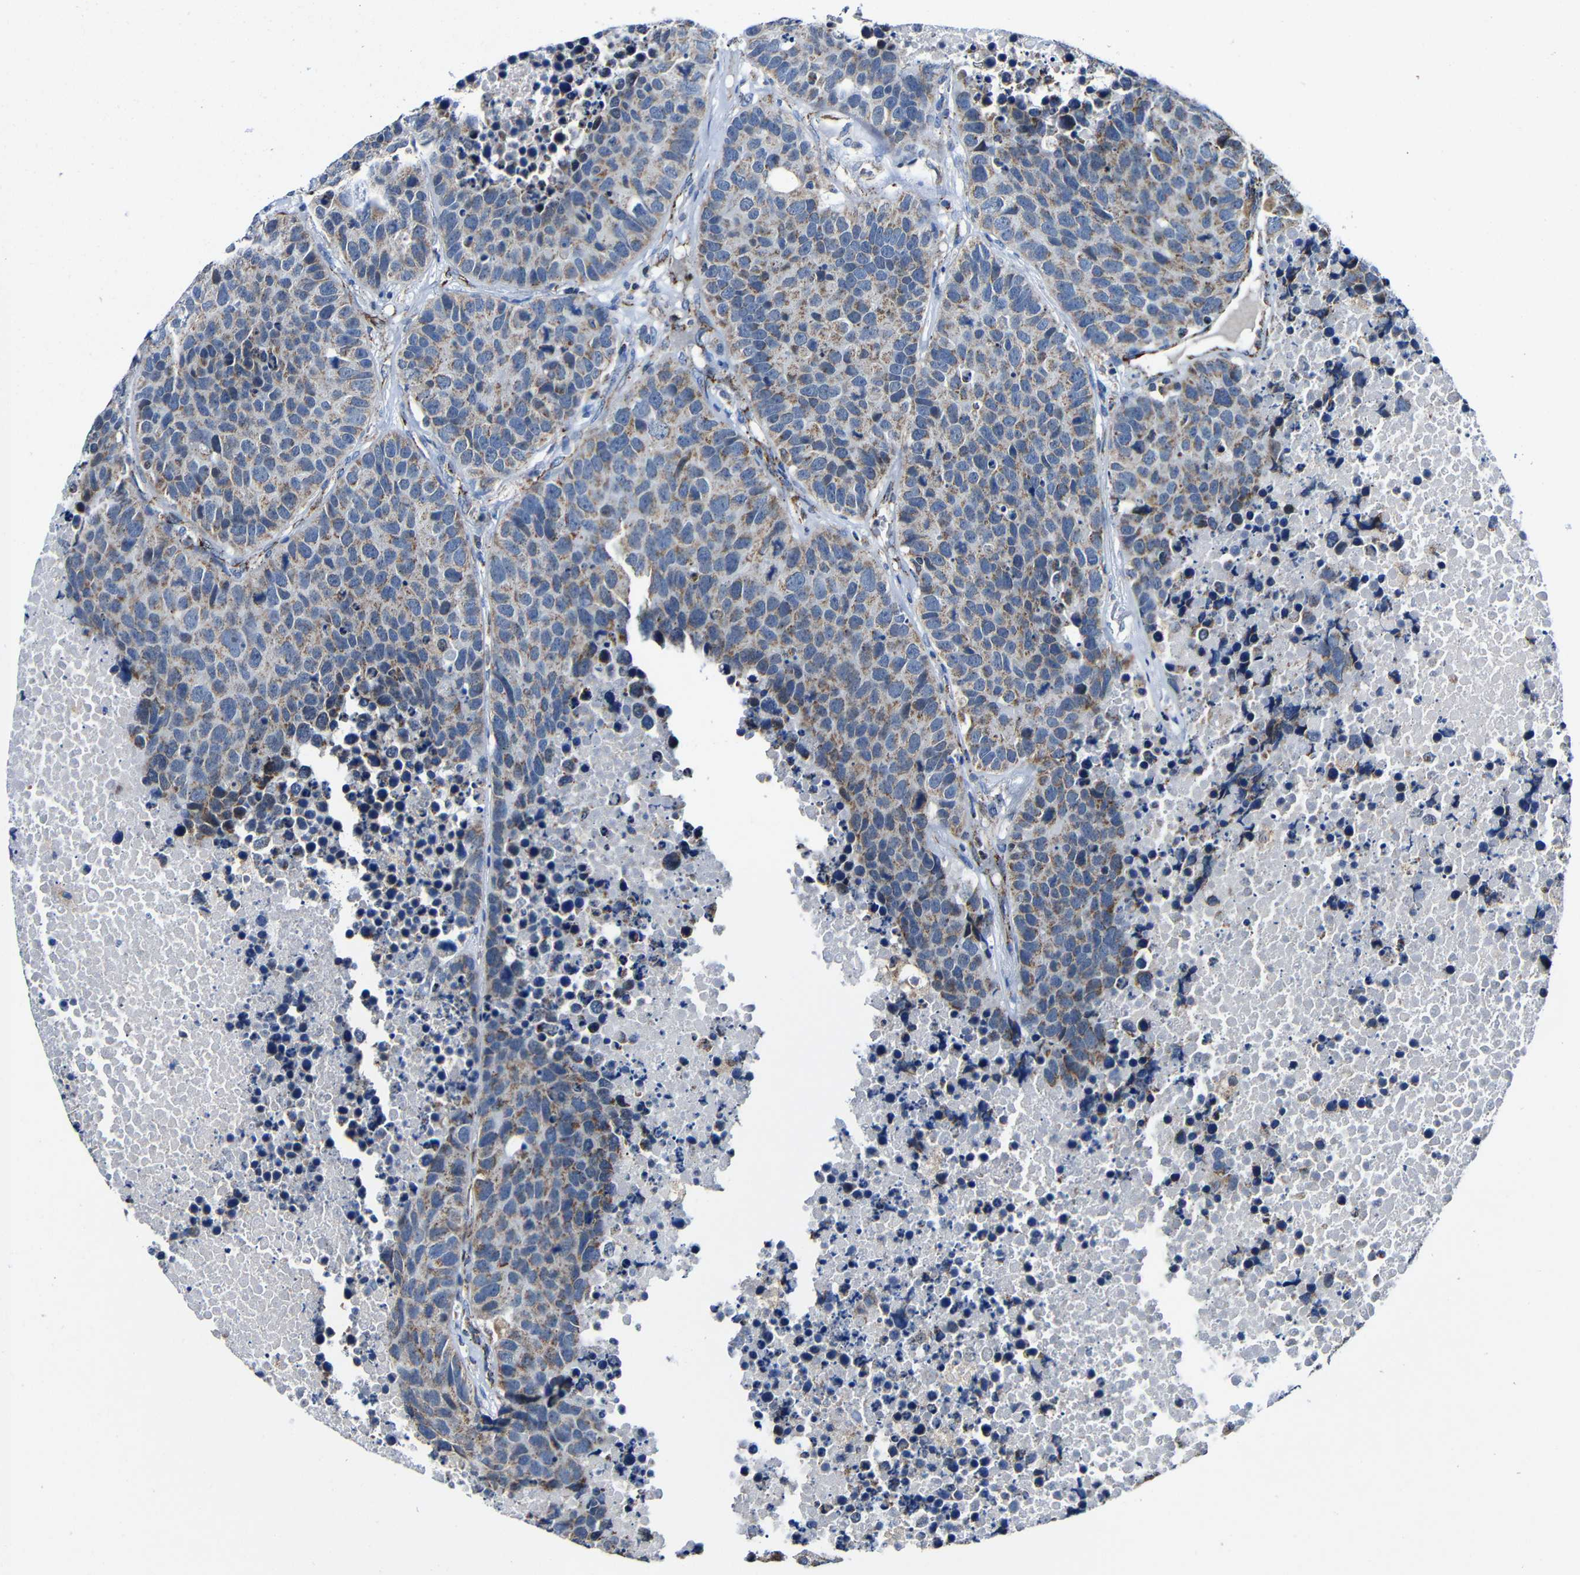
{"staining": {"intensity": "weak", "quantity": "25%-75%", "location": "cytoplasmic/membranous"}, "tissue": "carcinoid", "cell_type": "Tumor cells", "image_type": "cancer", "snomed": [{"axis": "morphology", "description": "Carcinoid, malignant, NOS"}, {"axis": "topography", "description": "Lung"}], "caption": "IHC of carcinoid (malignant) reveals low levels of weak cytoplasmic/membranous expression in about 25%-75% of tumor cells.", "gene": "CA5B", "patient": {"sex": "male", "age": 60}}